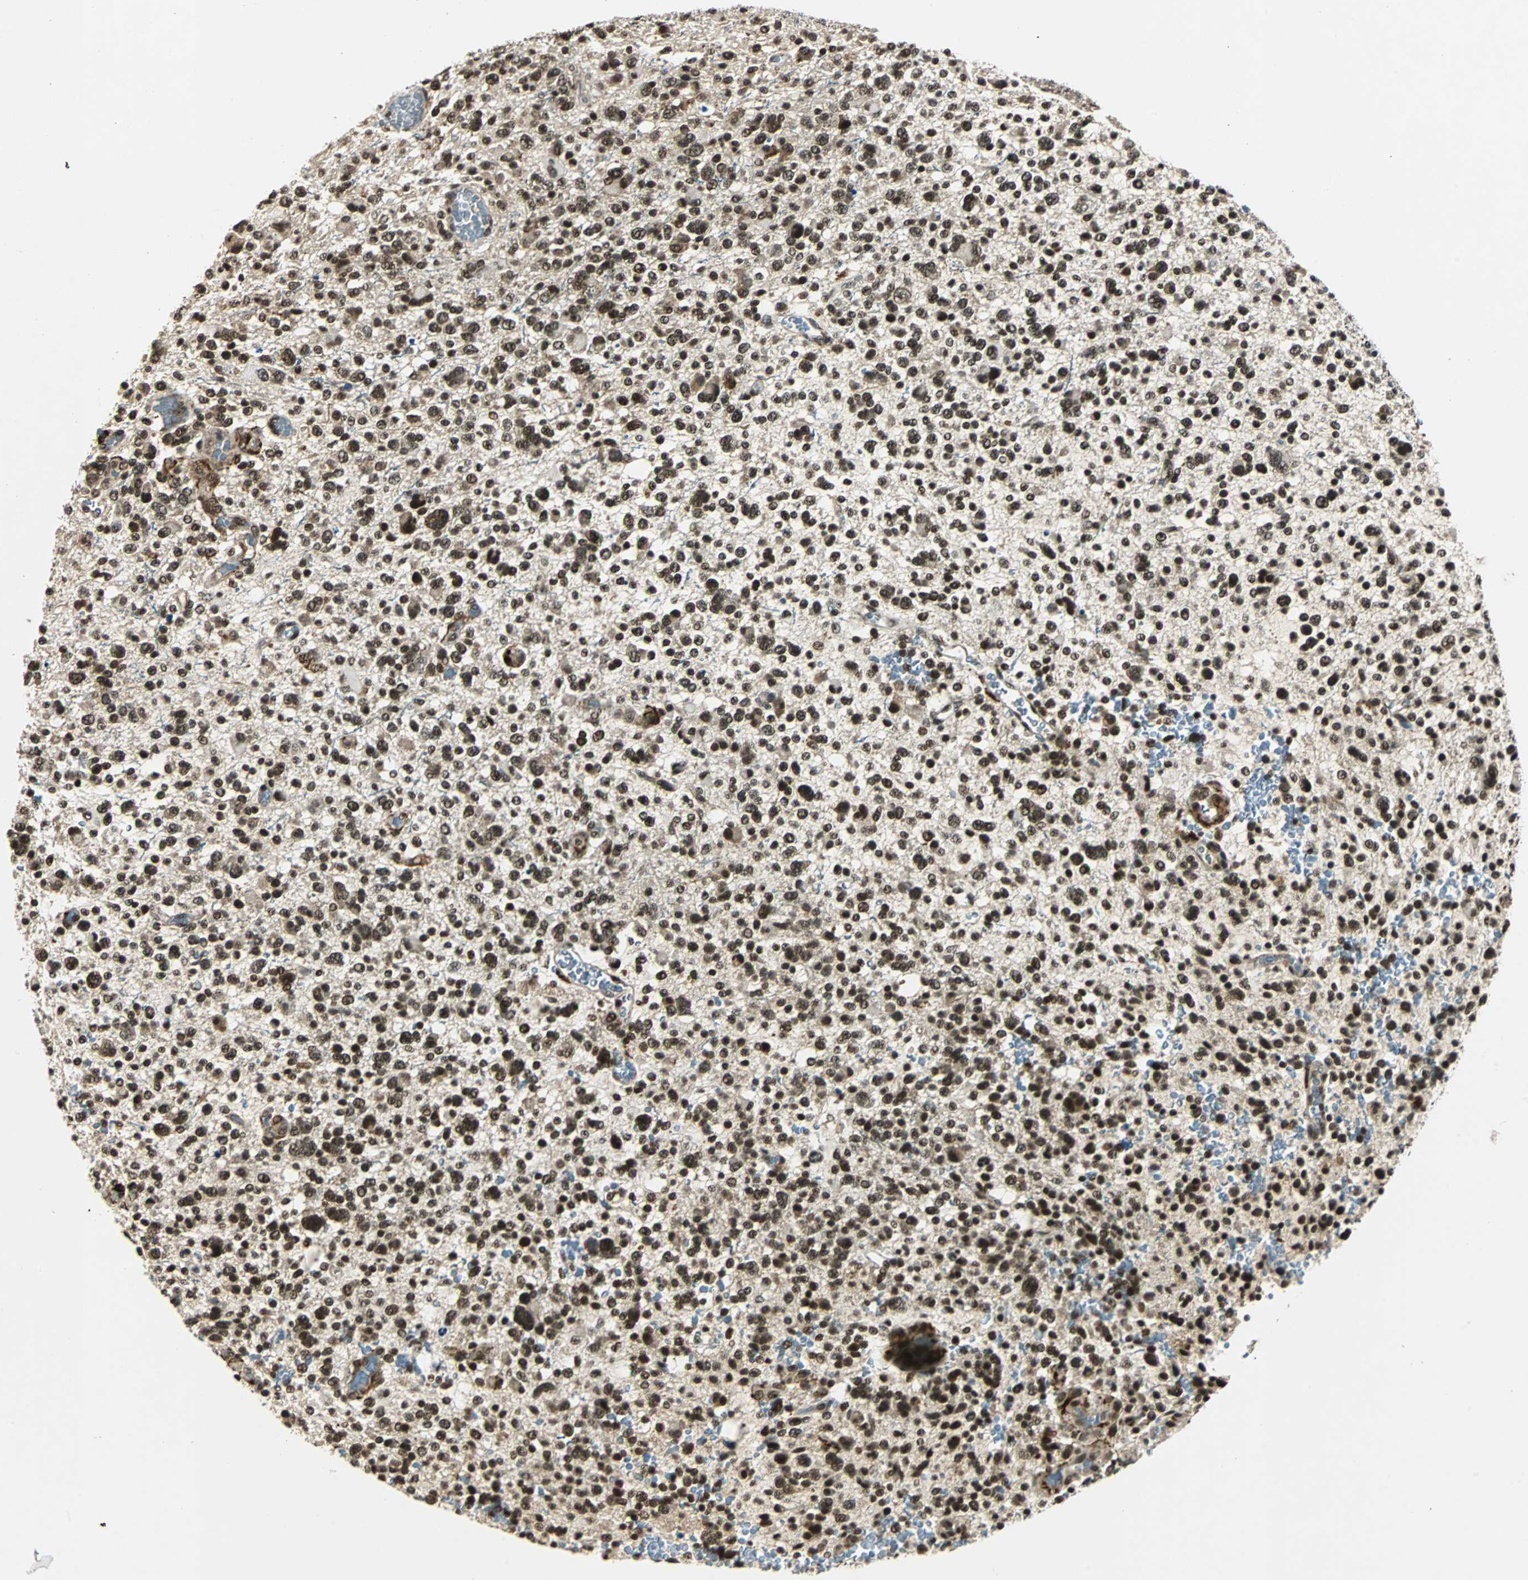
{"staining": {"intensity": "strong", "quantity": ">75%", "location": "nuclear"}, "tissue": "glioma", "cell_type": "Tumor cells", "image_type": "cancer", "snomed": [{"axis": "morphology", "description": "Glioma, malignant, High grade"}, {"axis": "topography", "description": "Brain"}], "caption": "IHC of human glioma shows high levels of strong nuclear expression in approximately >75% of tumor cells. IHC stains the protein of interest in brown and the nuclei are stained blue.", "gene": "TAF5", "patient": {"sex": "male", "age": 48}}